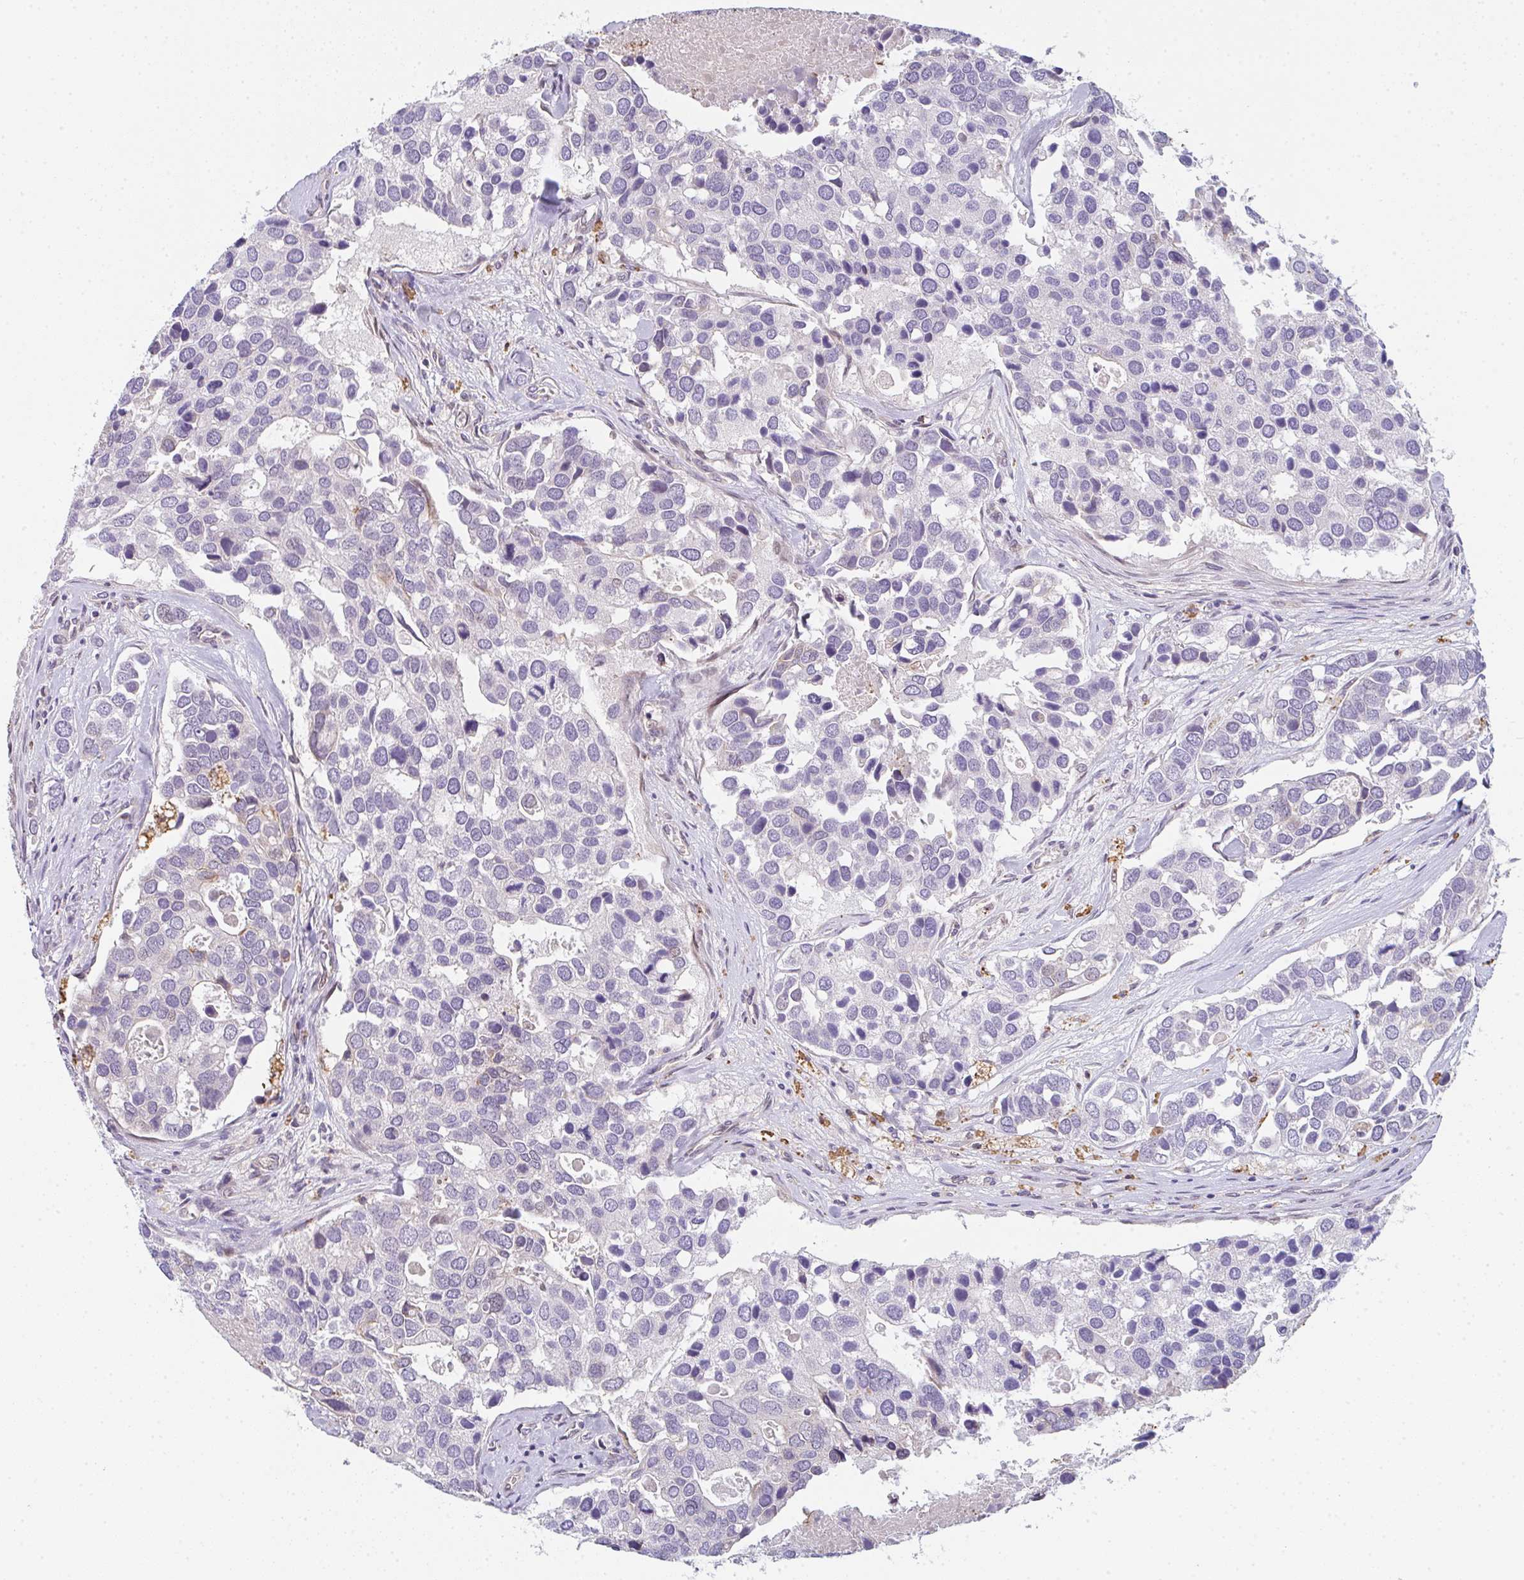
{"staining": {"intensity": "negative", "quantity": "none", "location": "none"}, "tissue": "breast cancer", "cell_type": "Tumor cells", "image_type": "cancer", "snomed": [{"axis": "morphology", "description": "Duct carcinoma"}, {"axis": "topography", "description": "Breast"}], "caption": "Tumor cells show no significant positivity in breast cancer.", "gene": "TNFRSF10A", "patient": {"sex": "female", "age": 83}}